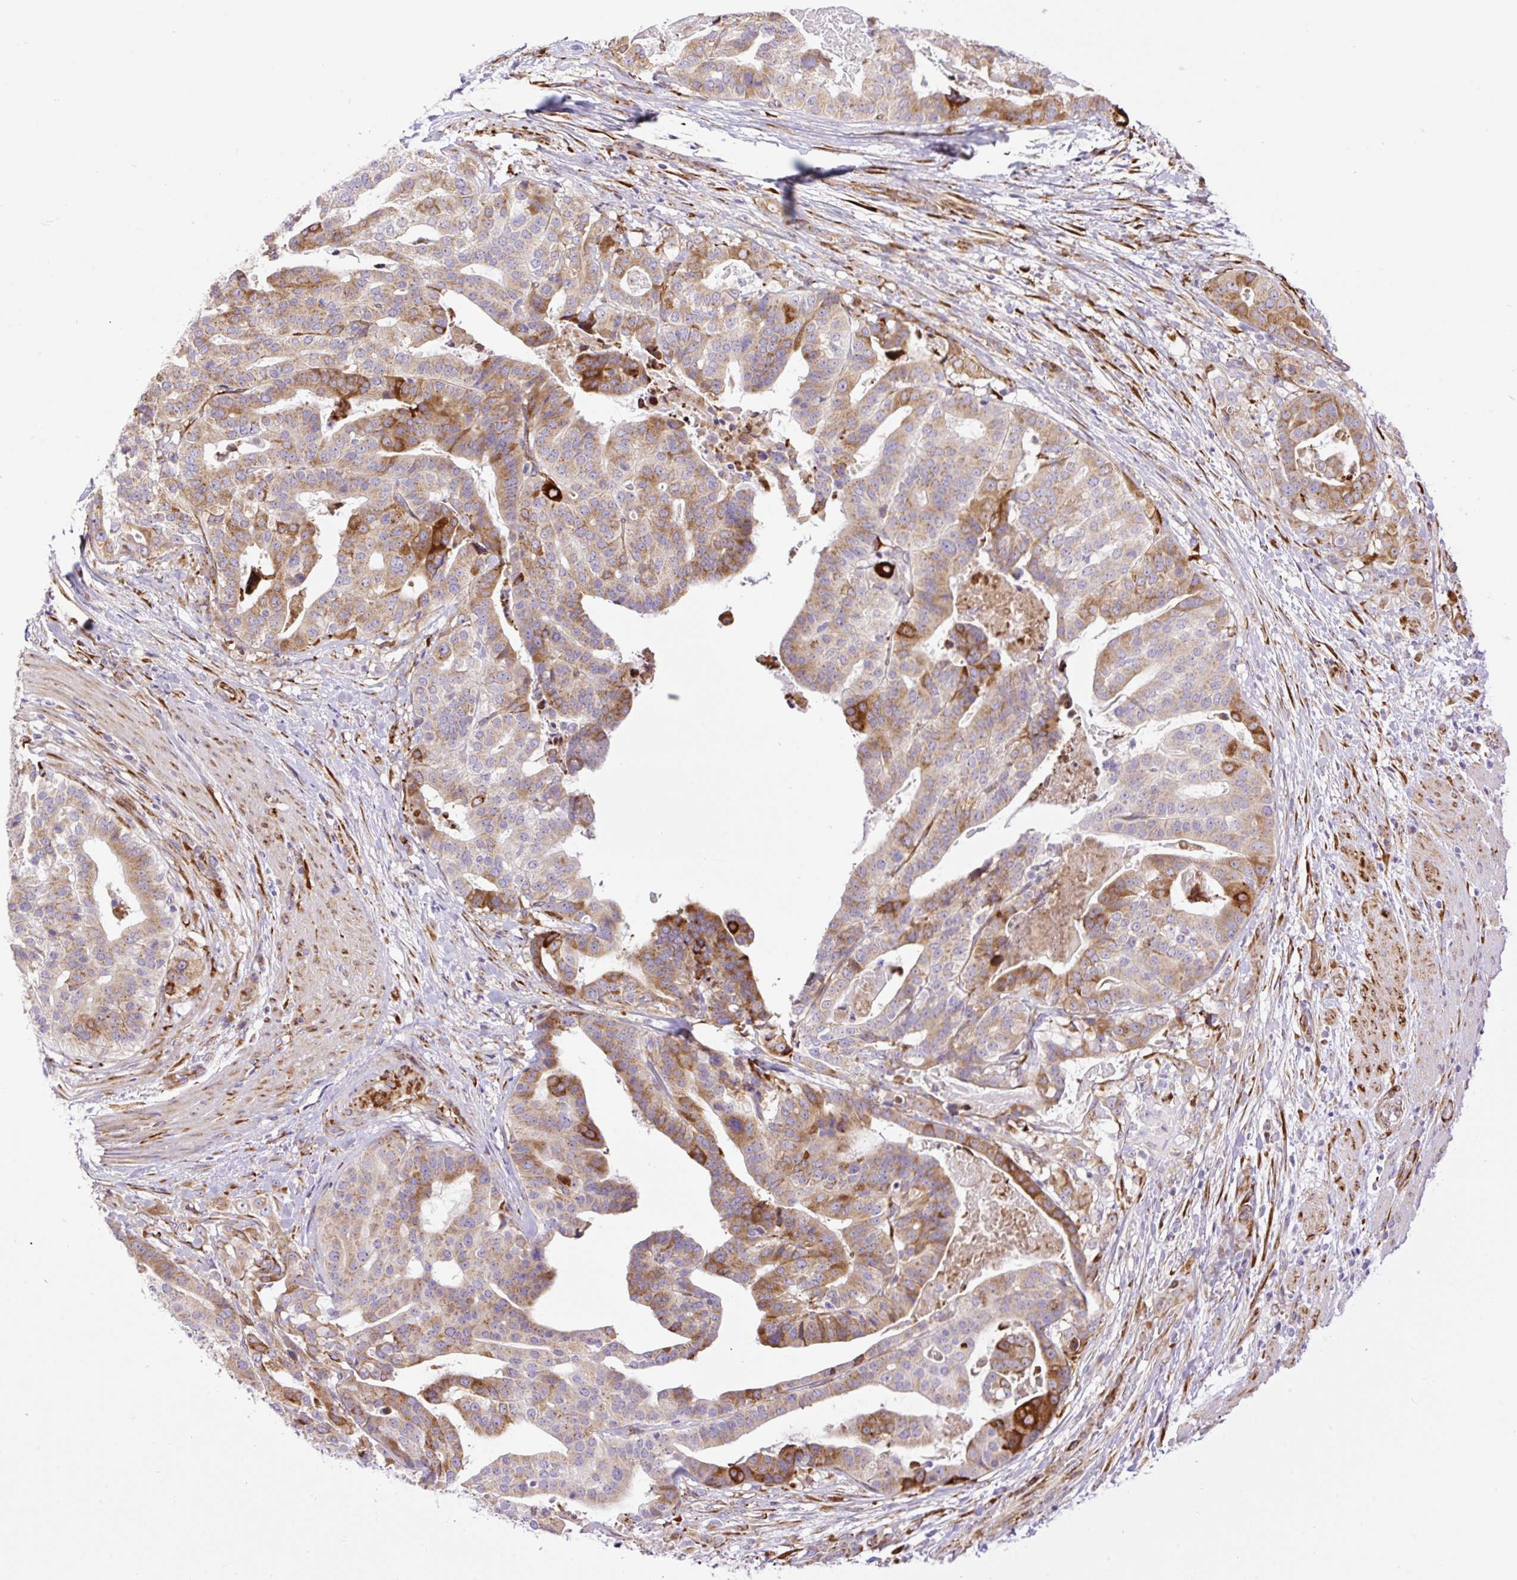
{"staining": {"intensity": "moderate", "quantity": ">75%", "location": "cytoplasmic/membranous"}, "tissue": "stomach cancer", "cell_type": "Tumor cells", "image_type": "cancer", "snomed": [{"axis": "morphology", "description": "Adenocarcinoma, NOS"}, {"axis": "topography", "description": "Stomach"}], "caption": "DAB (3,3'-diaminobenzidine) immunohistochemical staining of stomach adenocarcinoma displays moderate cytoplasmic/membranous protein expression in approximately >75% of tumor cells.", "gene": "RAB30", "patient": {"sex": "male", "age": 48}}